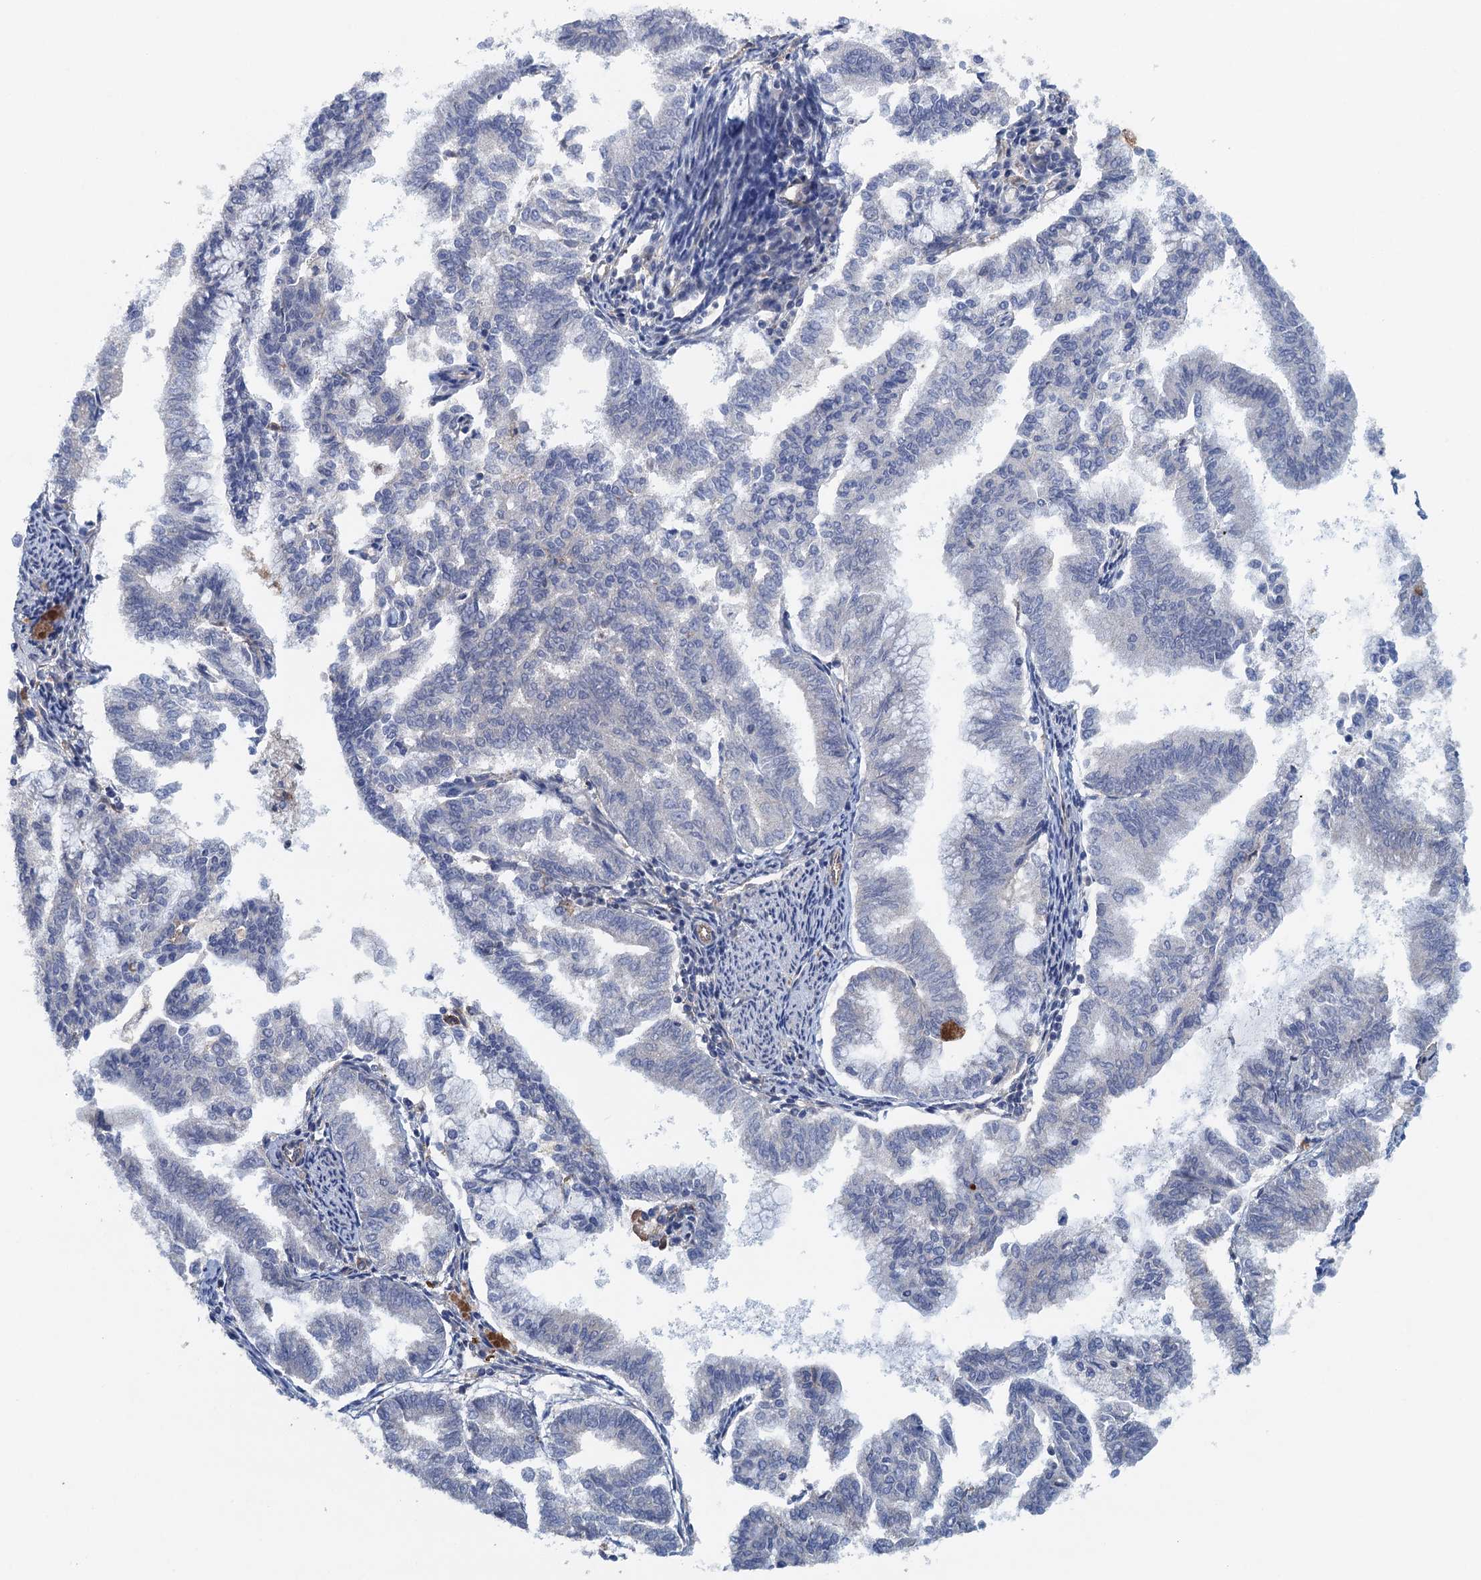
{"staining": {"intensity": "negative", "quantity": "none", "location": "none"}, "tissue": "endometrial cancer", "cell_type": "Tumor cells", "image_type": "cancer", "snomed": [{"axis": "morphology", "description": "Adenocarcinoma, NOS"}, {"axis": "topography", "description": "Endometrium"}], "caption": "Immunohistochemistry (IHC) histopathology image of human endometrial cancer (adenocarcinoma) stained for a protein (brown), which exhibits no staining in tumor cells. (DAB immunohistochemistry (IHC) with hematoxylin counter stain).", "gene": "RSAD2", "patient": {"sex": "female", "age": 79}}